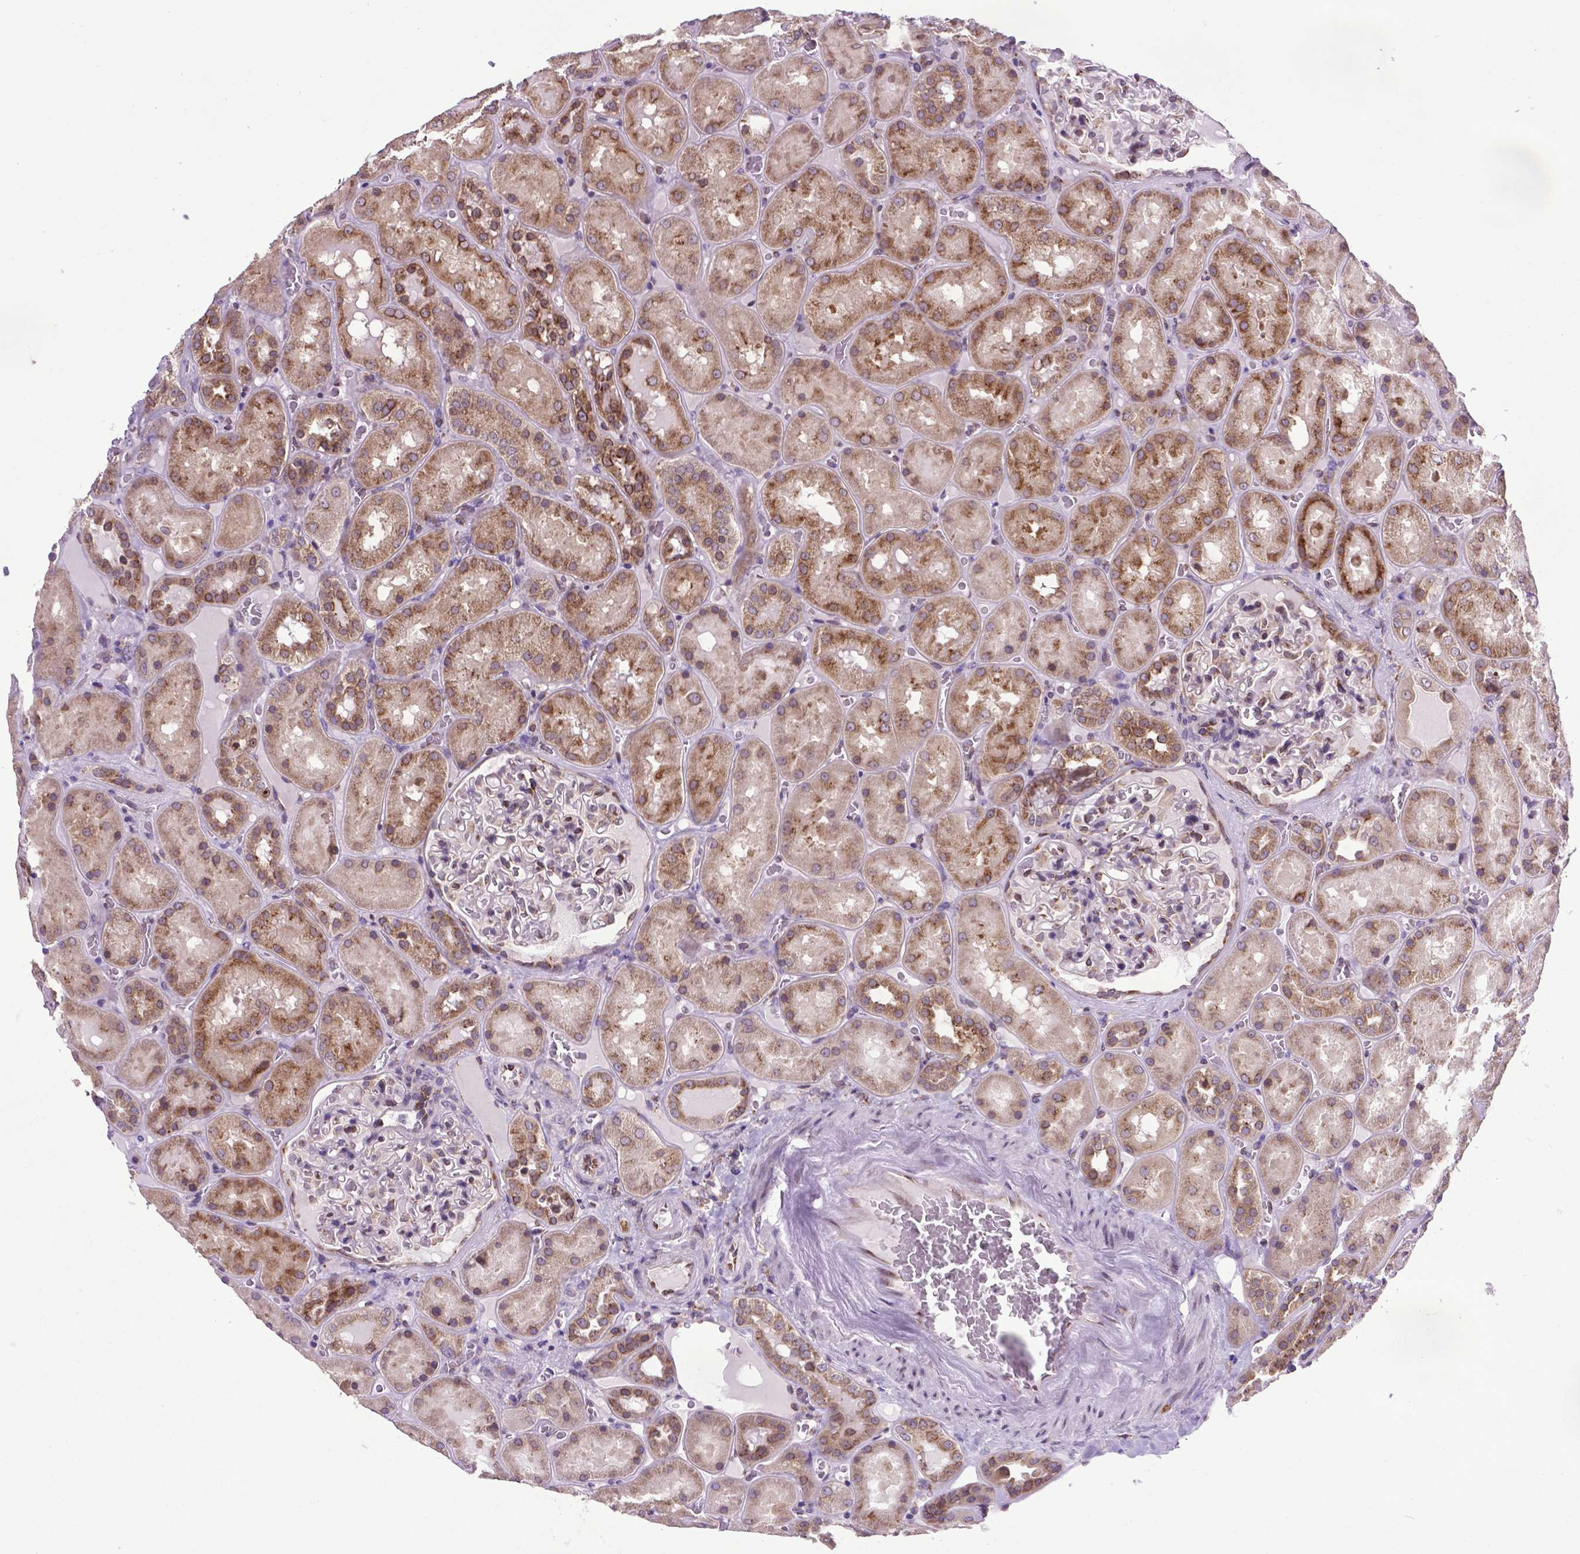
{"staining": {"intensity": "moderate", "quantity": "<25%", "location": "cytoplasmic/membranous,nuclear"}, "tissue": "kidney", "cell_type": "Cells in glomeruli", "image_type": "normal", "snomed": [{"axis": "morphology", "description": "Normal tissue, NOS"}, {"axis": "topography", "description": "Kidney"}], "caption": "Immunohistochemistry (IHC) (DAB) staining of unremarkable kidney reveals moderate cytoplasmic/membranous,nuclear protein positivity in about <25% of cells in glomeruli.", "gene": "ENSG00000269590", "patient": {"sex": "male", "age": 73}}